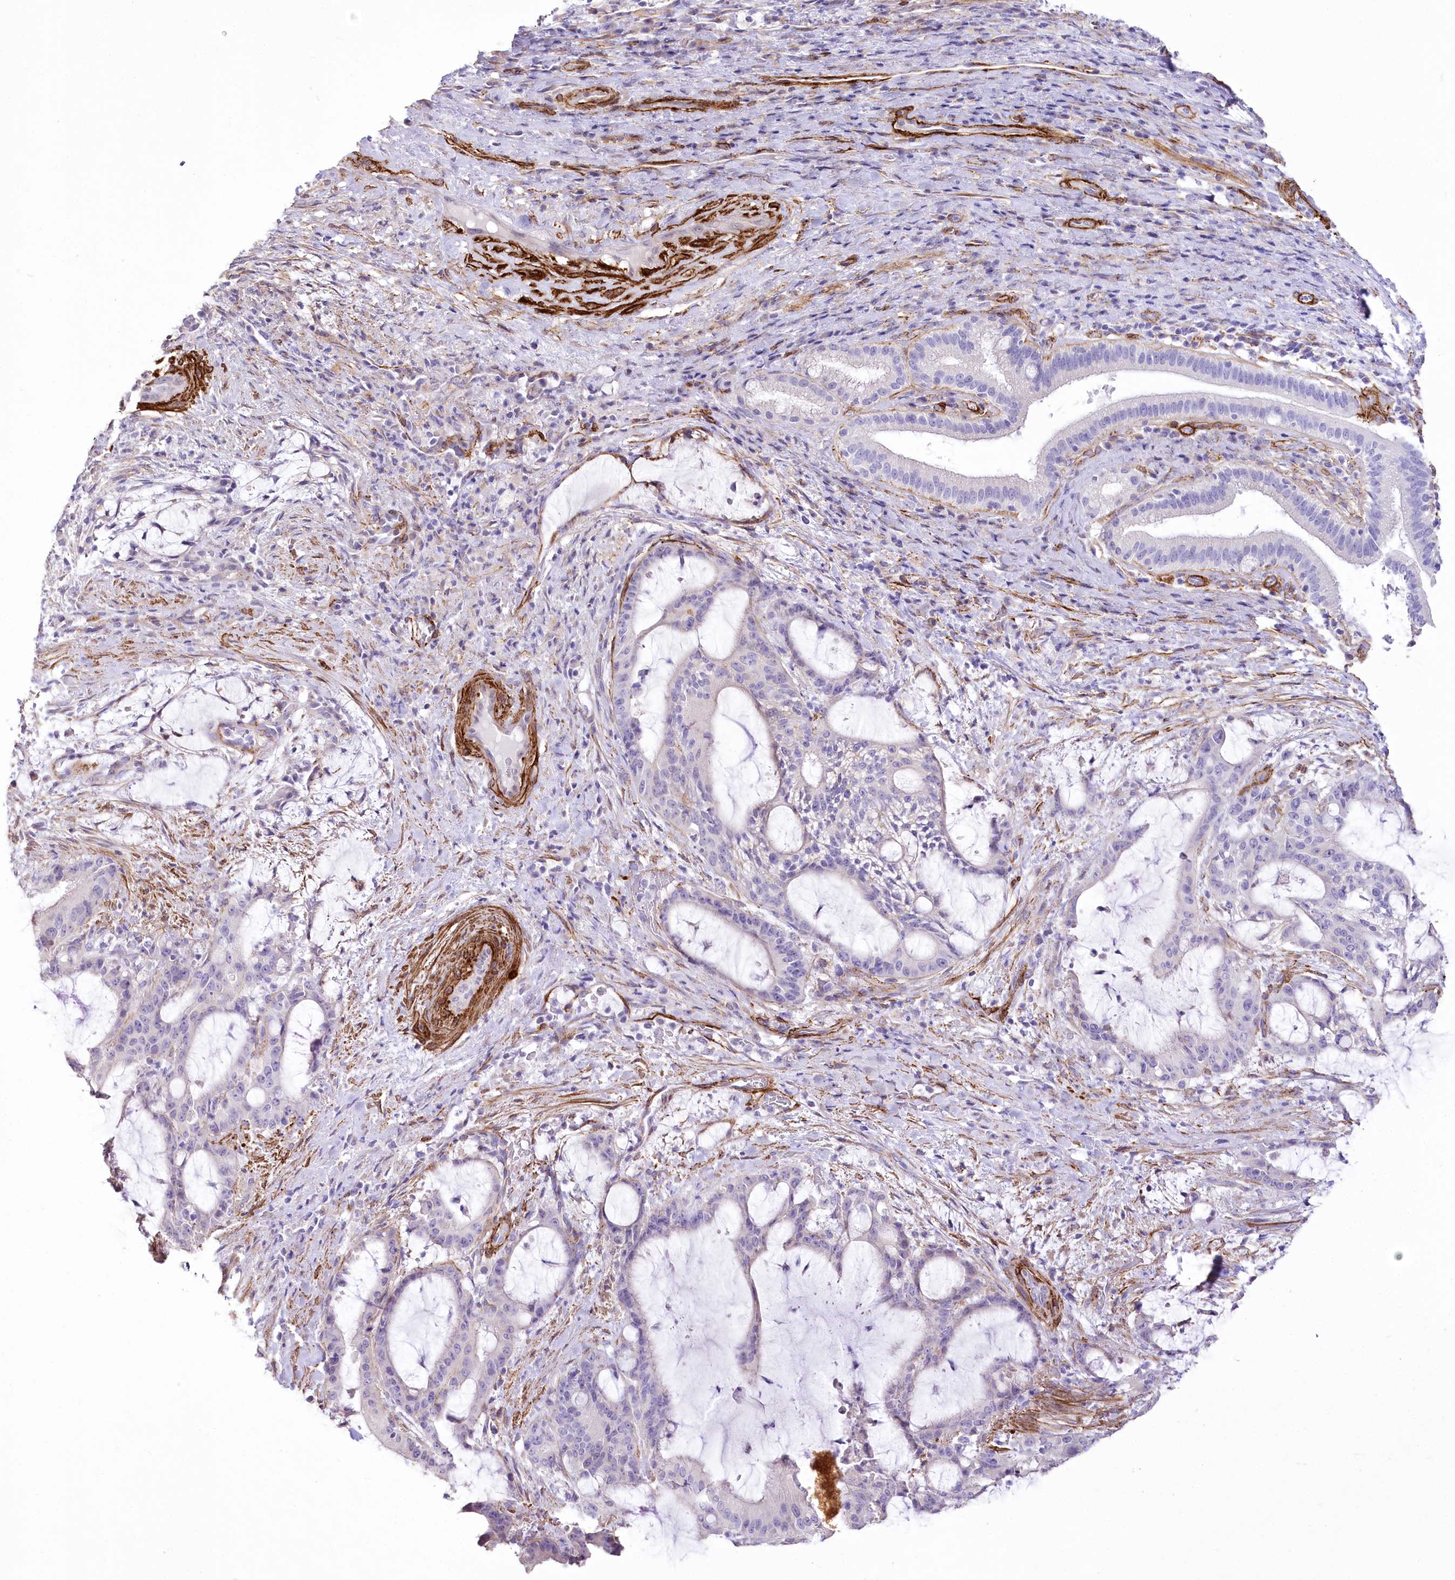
{"staining": {"intensity": "negative", "quantity": "none", "location": "none"}, "tissue": "liver cancer", "cell_type": "Tumor cells", "image_type": "cancer", "snomed": [{"axis": "morphology", "description": "Normal tissue, NOS"}, {"axis": "morphology", "description": "Cholangiocarcinoma"}, {"axis": "topography", "description": "Liver"}, {"axis": "topography", "description": "Peripheral nerve tissue"}], "caption": "Histopathology image shows no significant protein positivity in tumor cells of liver cancer (cholangiocarcinoma).", "gene": "SYNPO2", "patient": {"sex": "female", "age": 73}}